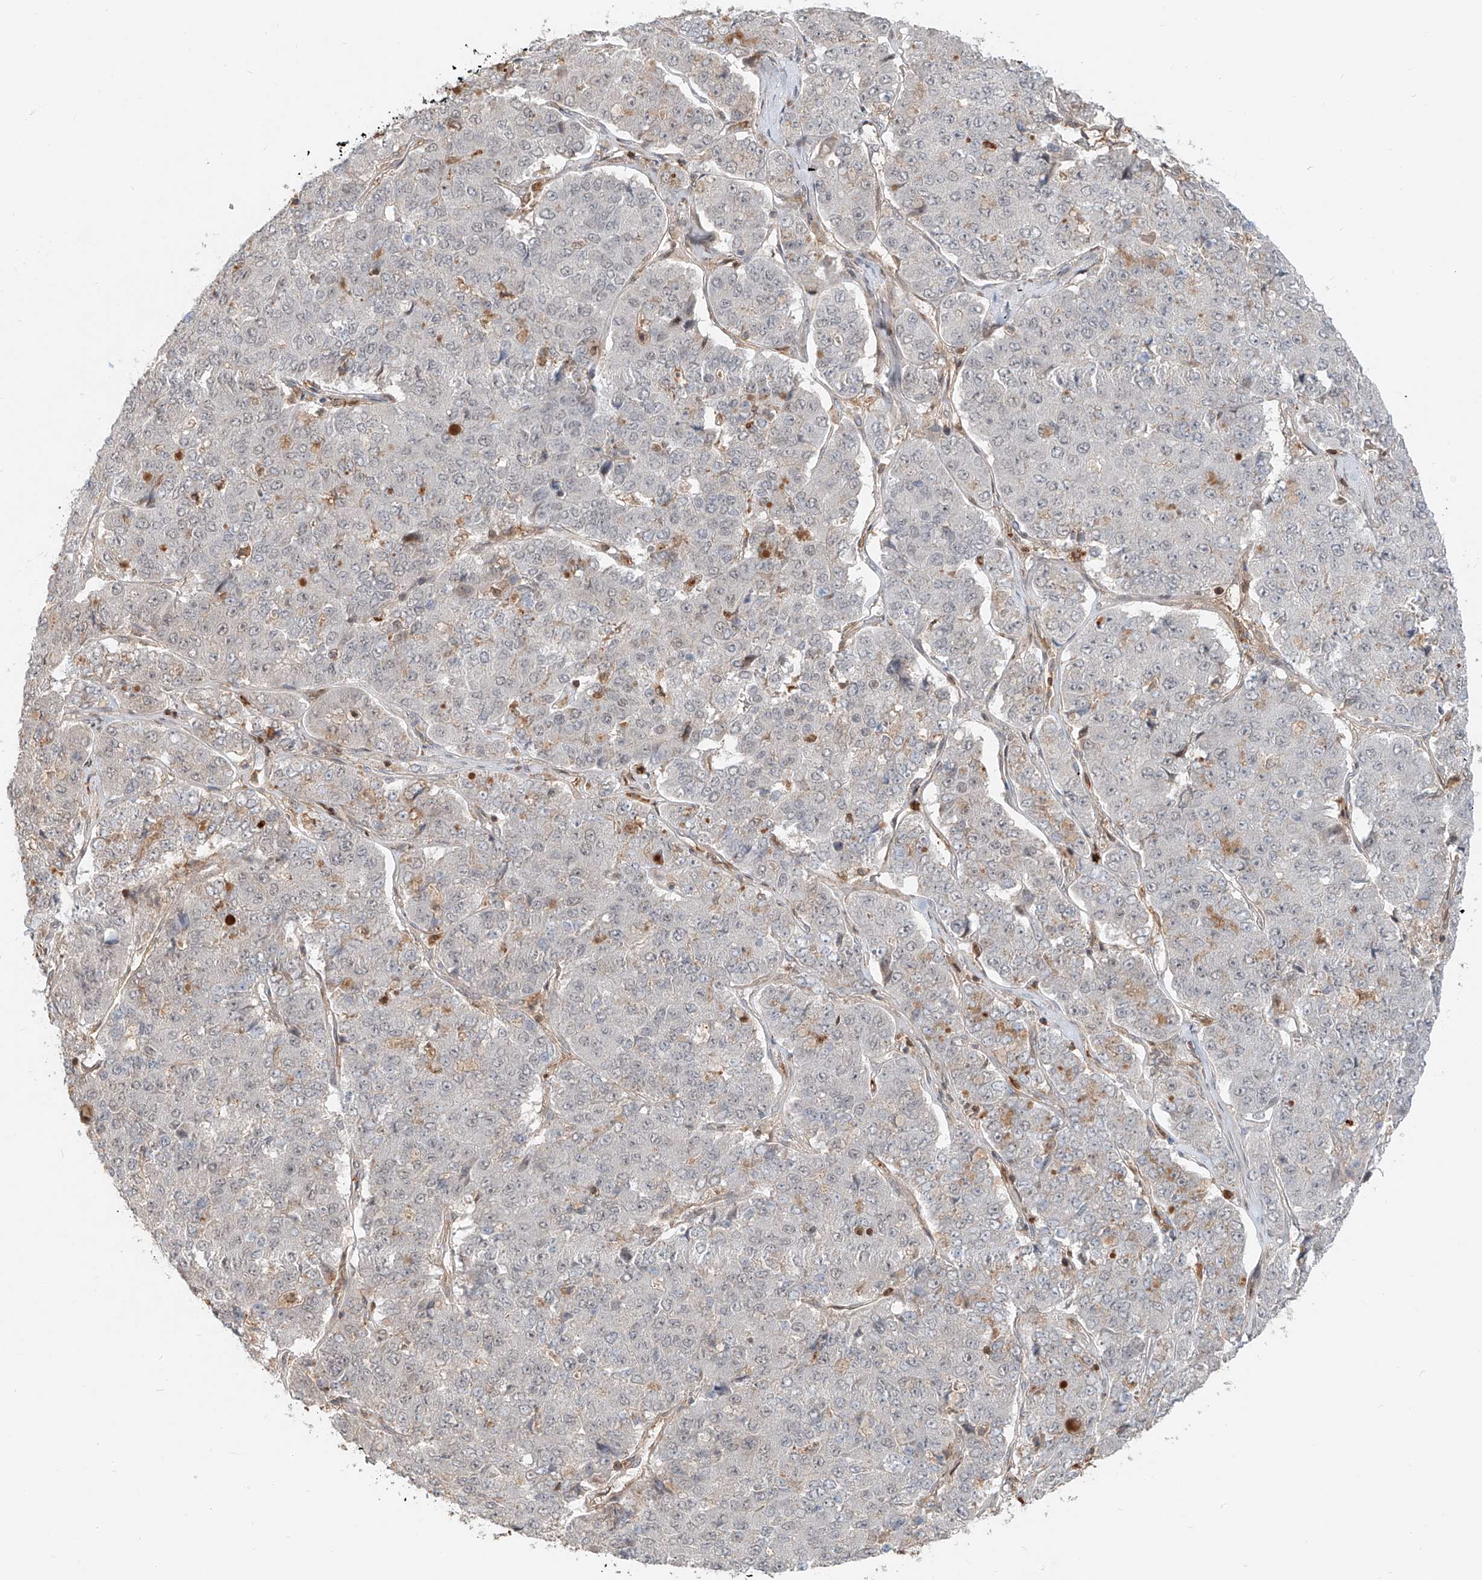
{"staining": {"intensity": "negative", "quantity": "none", "location": "none"}, "tissue": "pancreatic cancer", "cell_type": "Tumor cells", "image_type": "cancer", "snomed": [{"axis": "morphology", "description": "Adenocarcinoma, NOS"}, {"axis": "topography", "description": "Pancreas"}], "caption": "Pancreatic cancer was stained to show a protein in brown. There is no significant positivity in tumor cells.", "gene": "CEP162", "patient": {"sex": "male", "age": 50}}